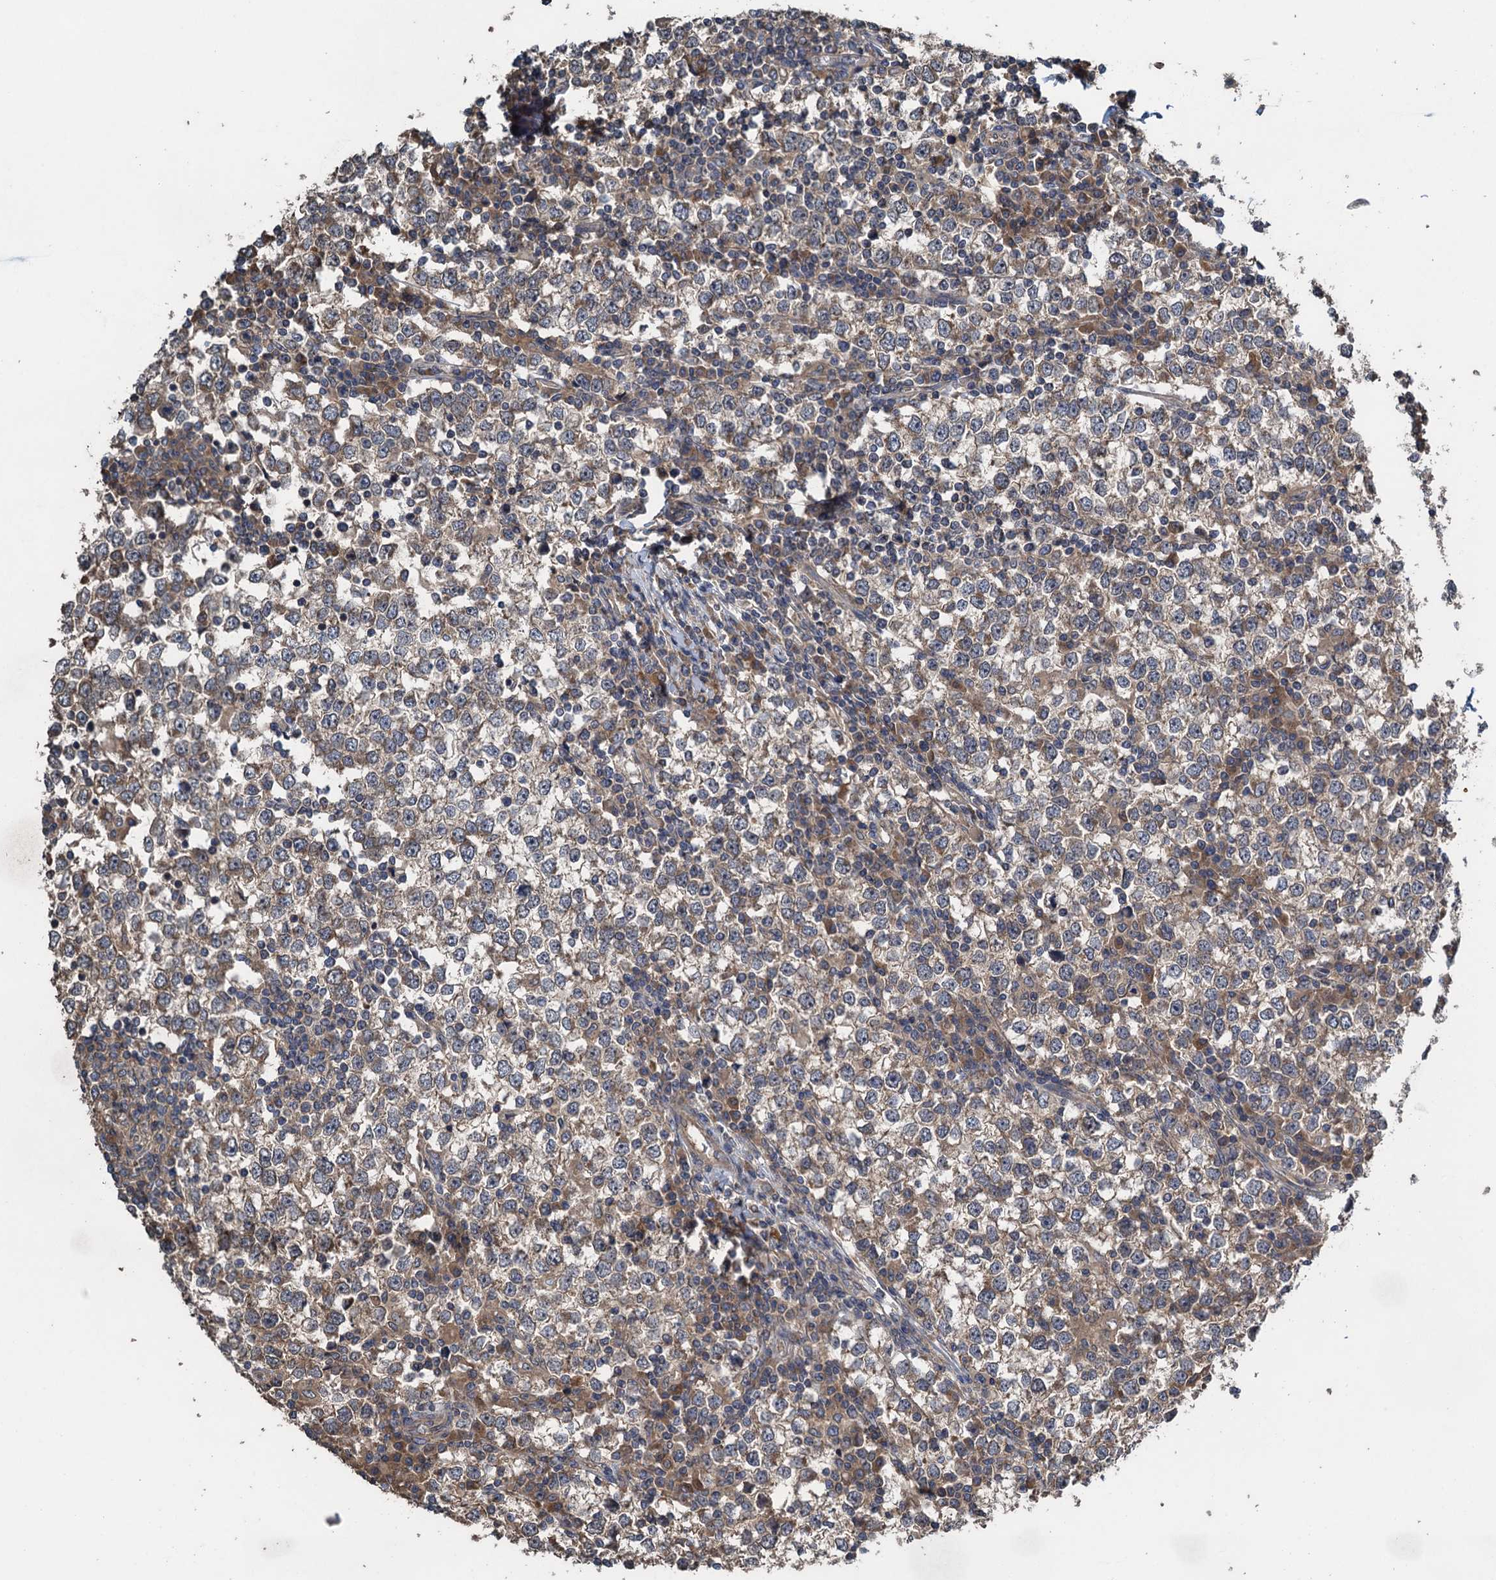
{"staining": {"intensity": "moderate", "quantity": "25%-75%", "location": "cytoplasmic/membranous"}, "tissue": "testis cancer", "cell_type": "Tumor cells", "image_type": "cancer", "snomed": [{"axis": "morphology", "description": "Seminoma, NOS"}, {"axis": "topography", "description": "Testis"}], "caption": "This is an image of immunohistochemistry (IHC) staining of testis cancer, which shows moderate positivity in the cytoplasmic/membranous of tumor cells.", "gene": "CNTN5", "patient": {"sex": "male", "age": 65}}